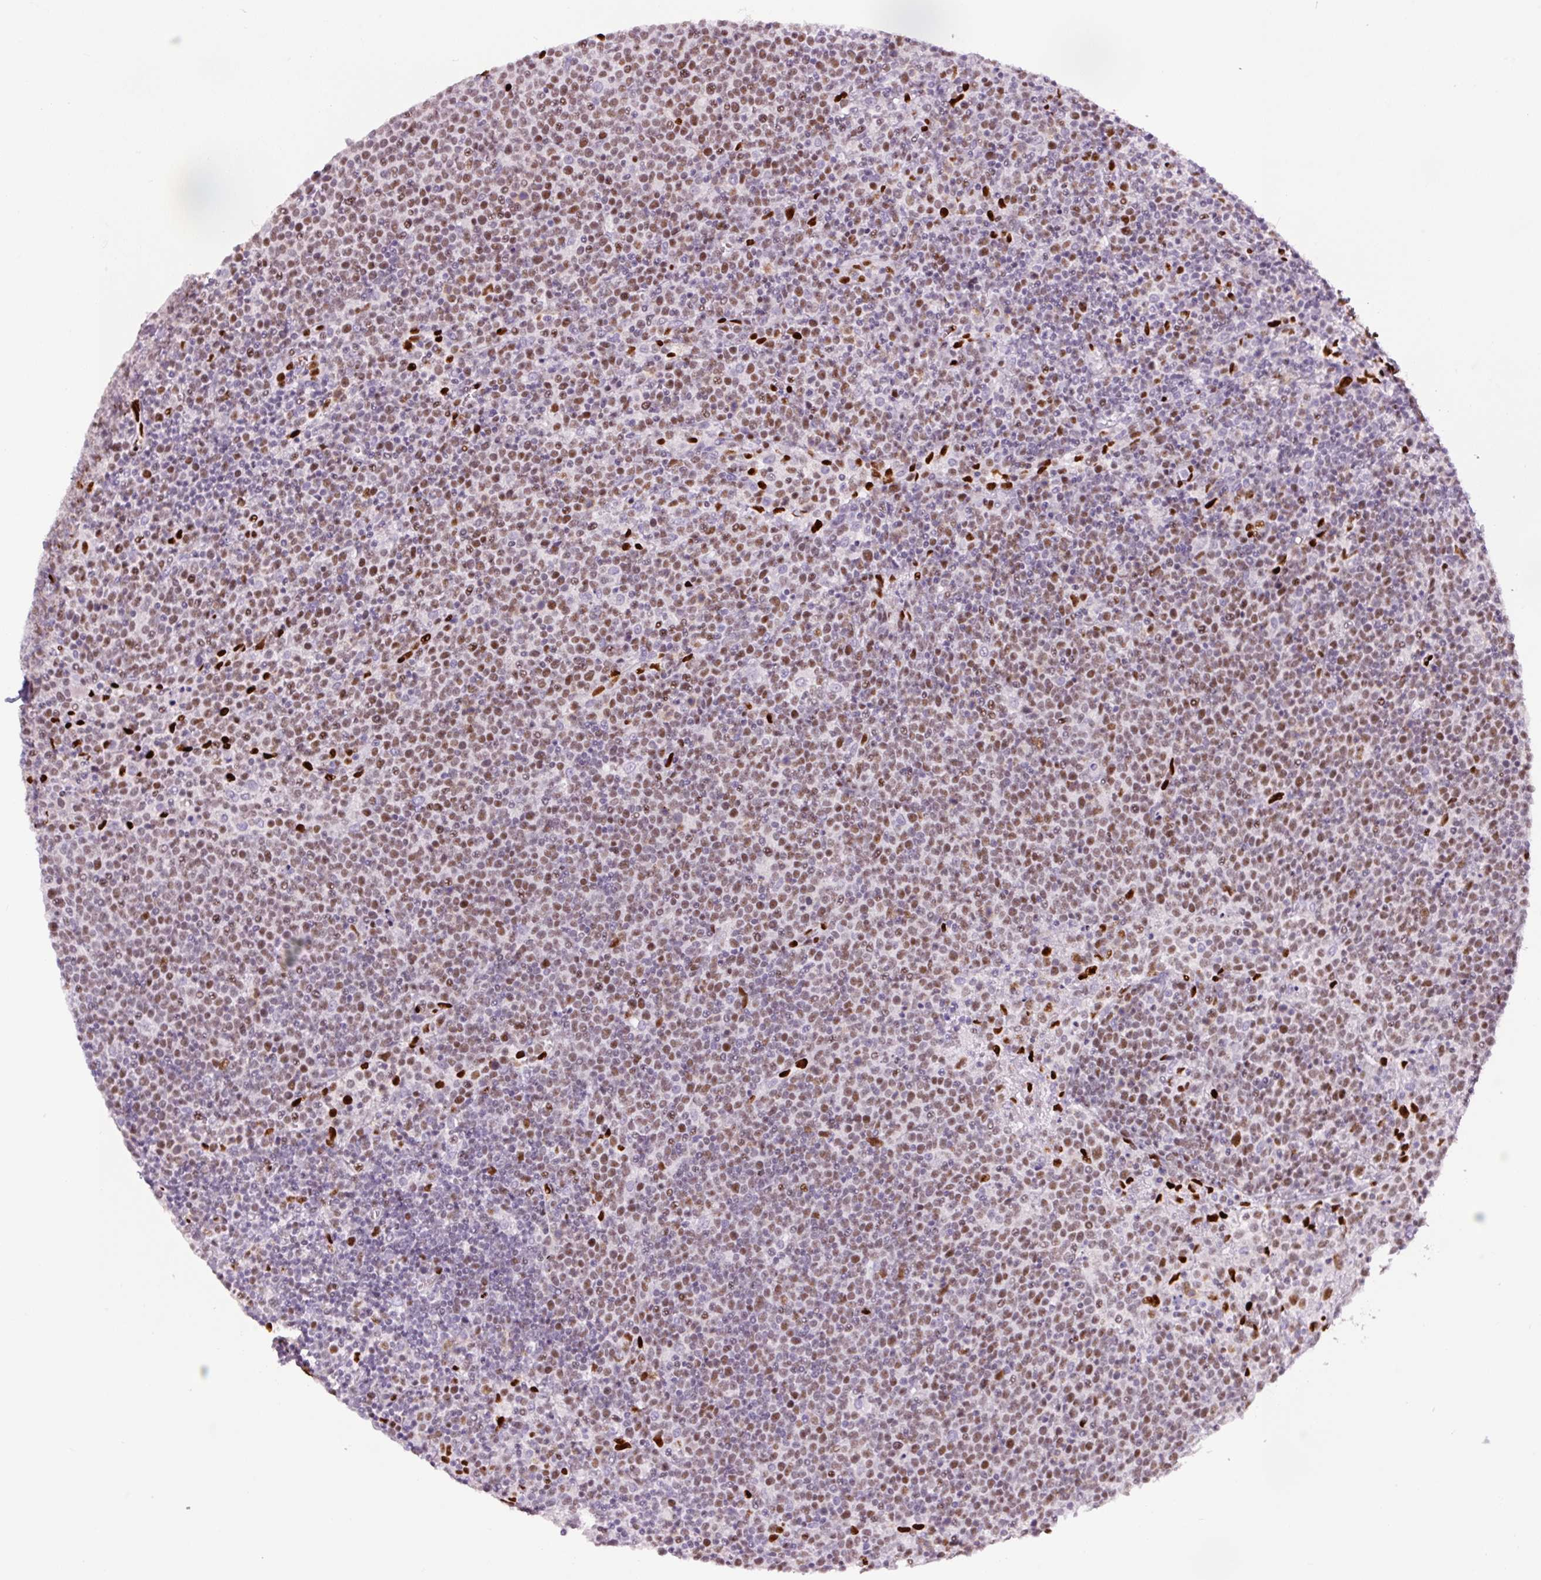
{"staining": {"intensity": "moderate", "quantity": ">75%", "location": "nuclear"}, "tissue": "lymphoma", "cell_type": "Tumor cells", "image_type": "cancer", "snomed": [{"axis": "morphology", "description": "Malignant lymphoma, non-Hodgkin's type, High grade"}, {"axis": "topography", "description": "Lymph node"}], "caption": "Protein staining of lymphoma tissue reveals moderate nuclear staining in about >75% of tumor cells. The protein of interest is stained brown, and the nuclei are stained in blue (DAB IHC with brightfield microscopy, high magnification).", "gene": "ZEB1", "patient": {"sex": "male", "age": 61}}